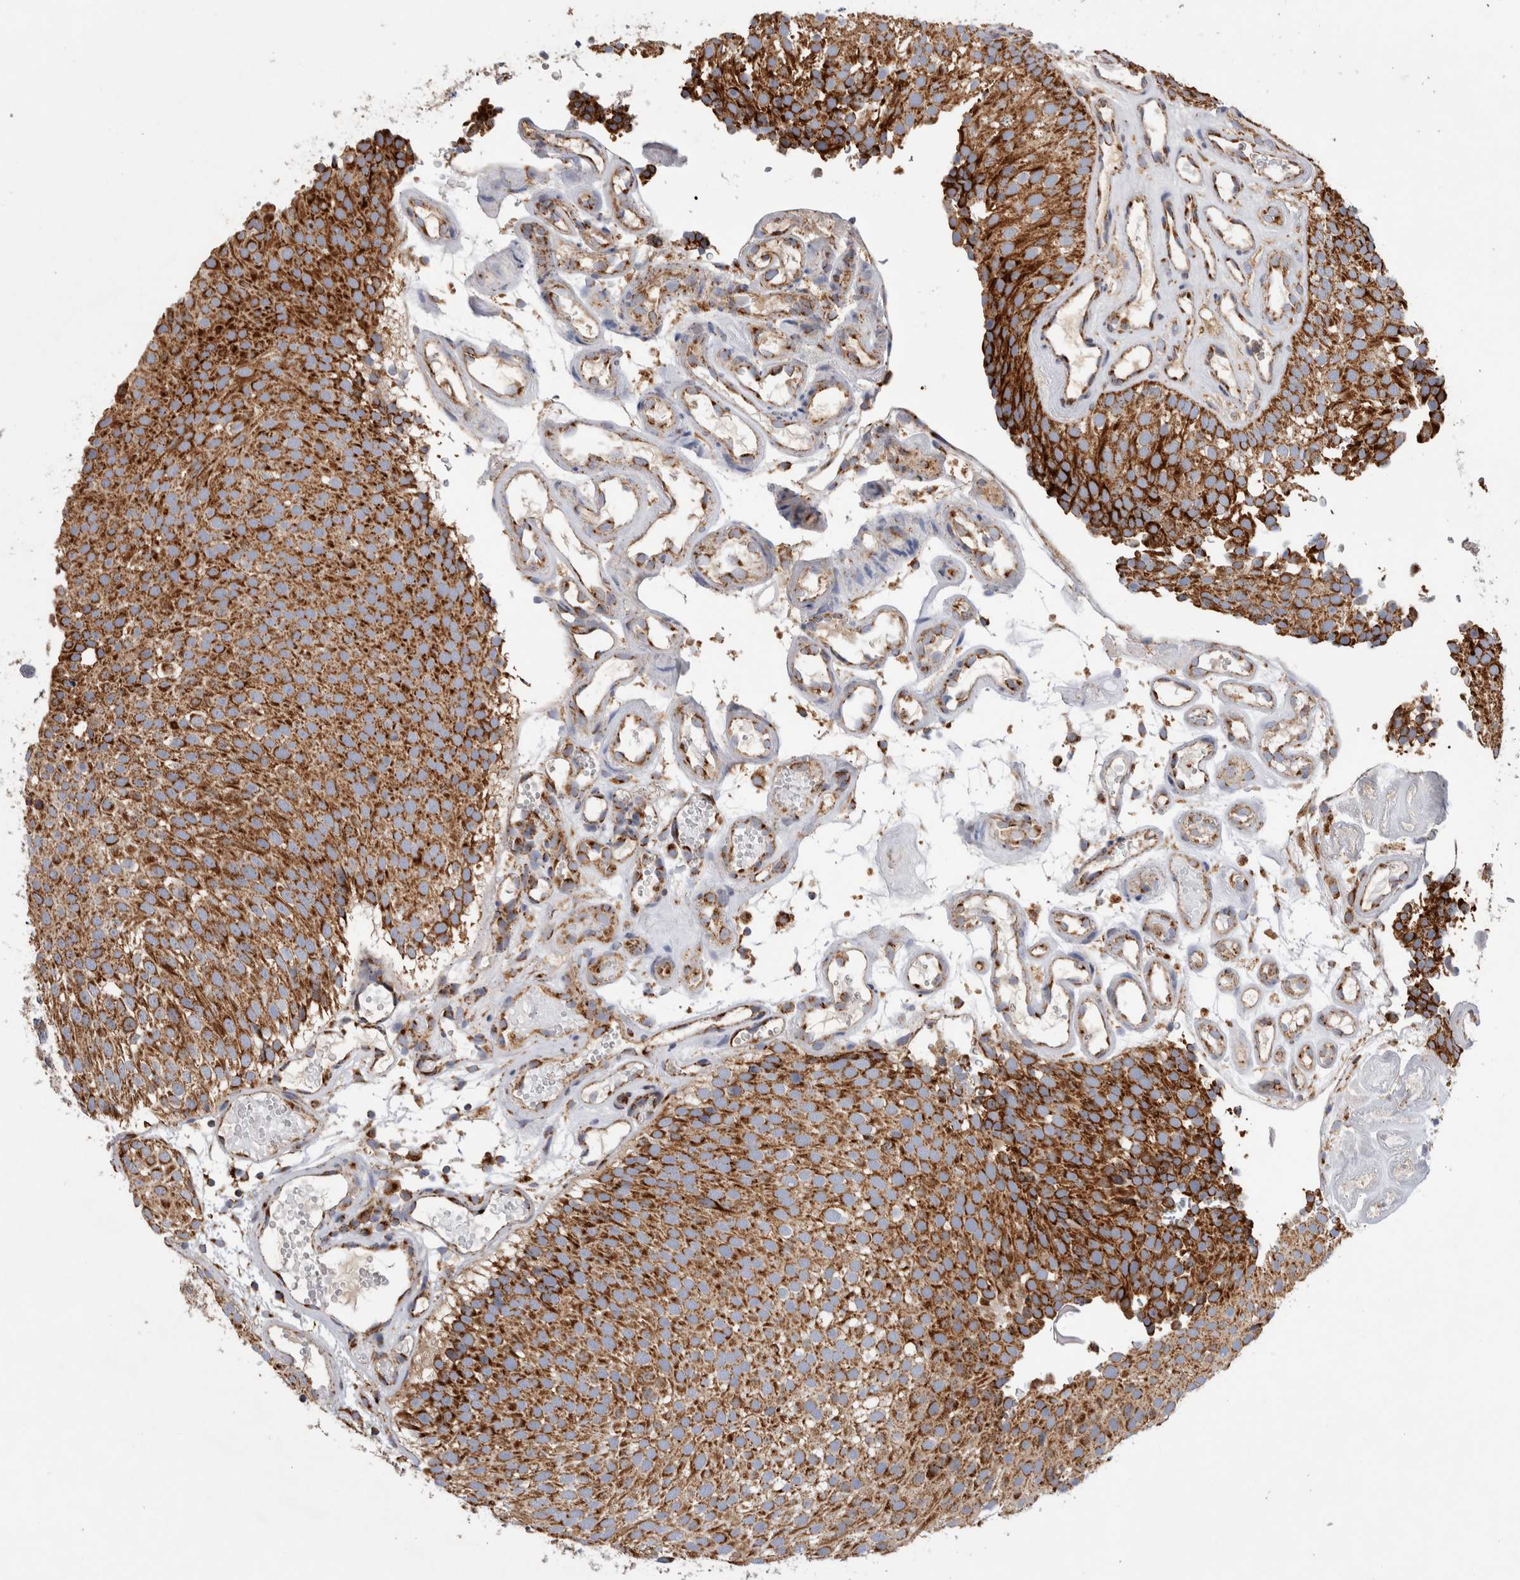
{"staining": {"intensity": "strong", "quantity": ">75%", "location": "cytoplasmic/membranous"}, "tissue": "urothelial cancer", "cell_type": "Tumor cells", "image_type": "cancer", "snomed": [{"axis": "morphology", "description": "Urothelial carcinoma, Low grade"}, {"axis": "topography", "description": "Urinary bladder"}], "caption": "The immunohistochemical stain labels strong cytoplasmic/membranous staining in tumor cells of urothelial cancer tissue.", "gene": "IARS2", "patient": {"sex": "male", "age": 78}}